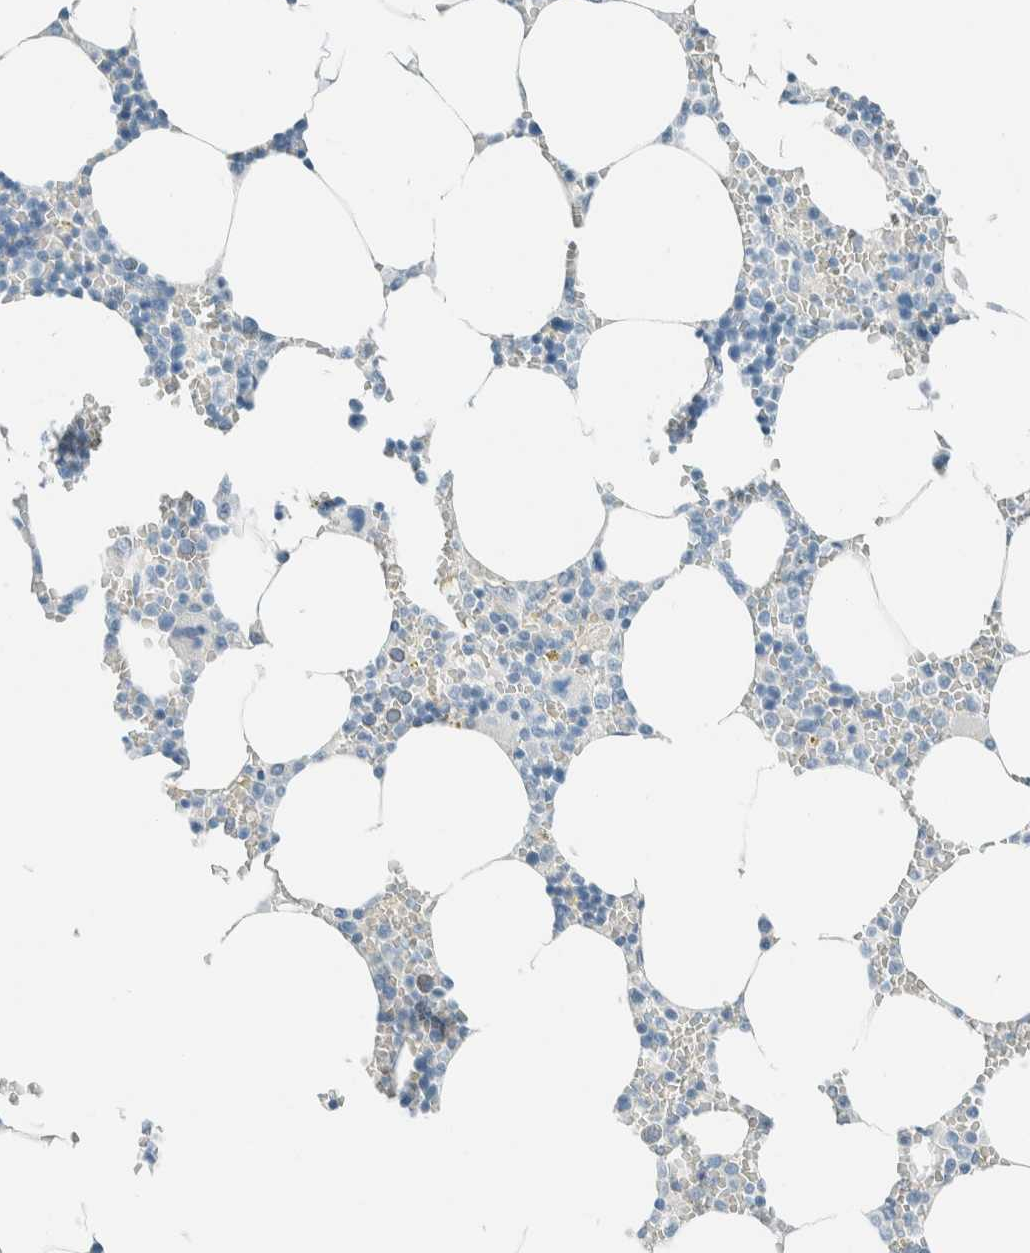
{"staining": {"intensity": "negative", "quantity": "none", "location": "none"}, "tissue": "bone marrow", "cell_type": "Hematopoietic cells", "image_type": "normal", "snomed": [{"axis": "morphology", "description": "Normal tissue, NOS"}, {"axis": "topography", "description": "Bone marrow"}], "caption": "There is no significant positivity in hematopoietic cells of bone marrow.", "gene": "ALDH7A1", "patient": {"sex": "male", "age": 70}}